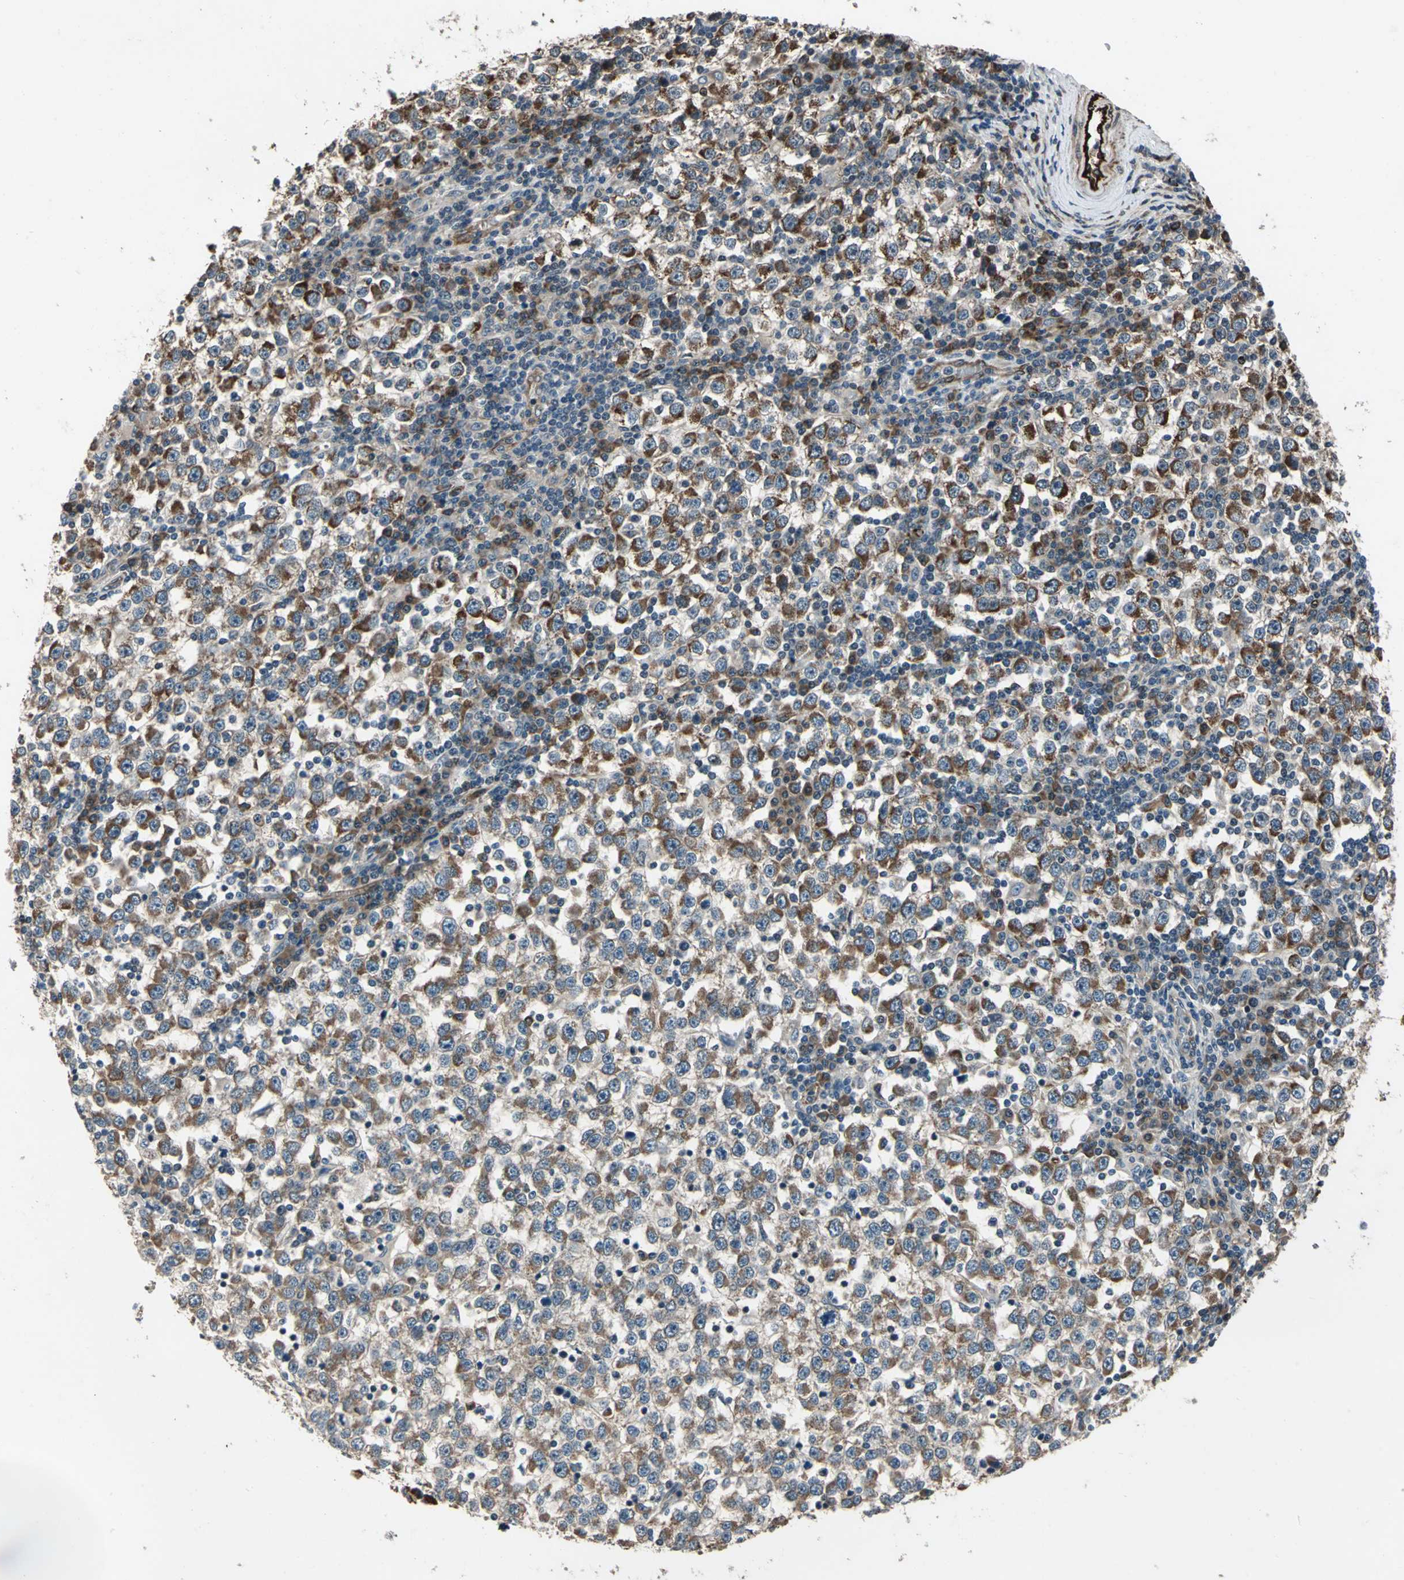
{"staining": {"intensity": "strong", "quantity": ">75%", "location": "cytoplasmic/membranous"}, "tissue": "testis cancer", "cell_type": "Tumor cells", "image_type": "cancer", "snomed": [{"axis": "morphology", "description": "Seminoma, NOS"}, {"axis": "topography", "description": "Testis"}], "caption": "High-magnification brightfield microscopy of testis cancer (seminoma) stained with DAB (3,3'-diaminobenzidine) (brown) and counterstained with hematoxylin (blue). tumor cells exhibit strong cytoplasmic/membranous staining is appreciated in approximately>75% of cells. (DAB = brown stain, brightfield microscopy at high magnification).", "gene": "EXD2", "patient": {"sex": "male", "age": 65}}